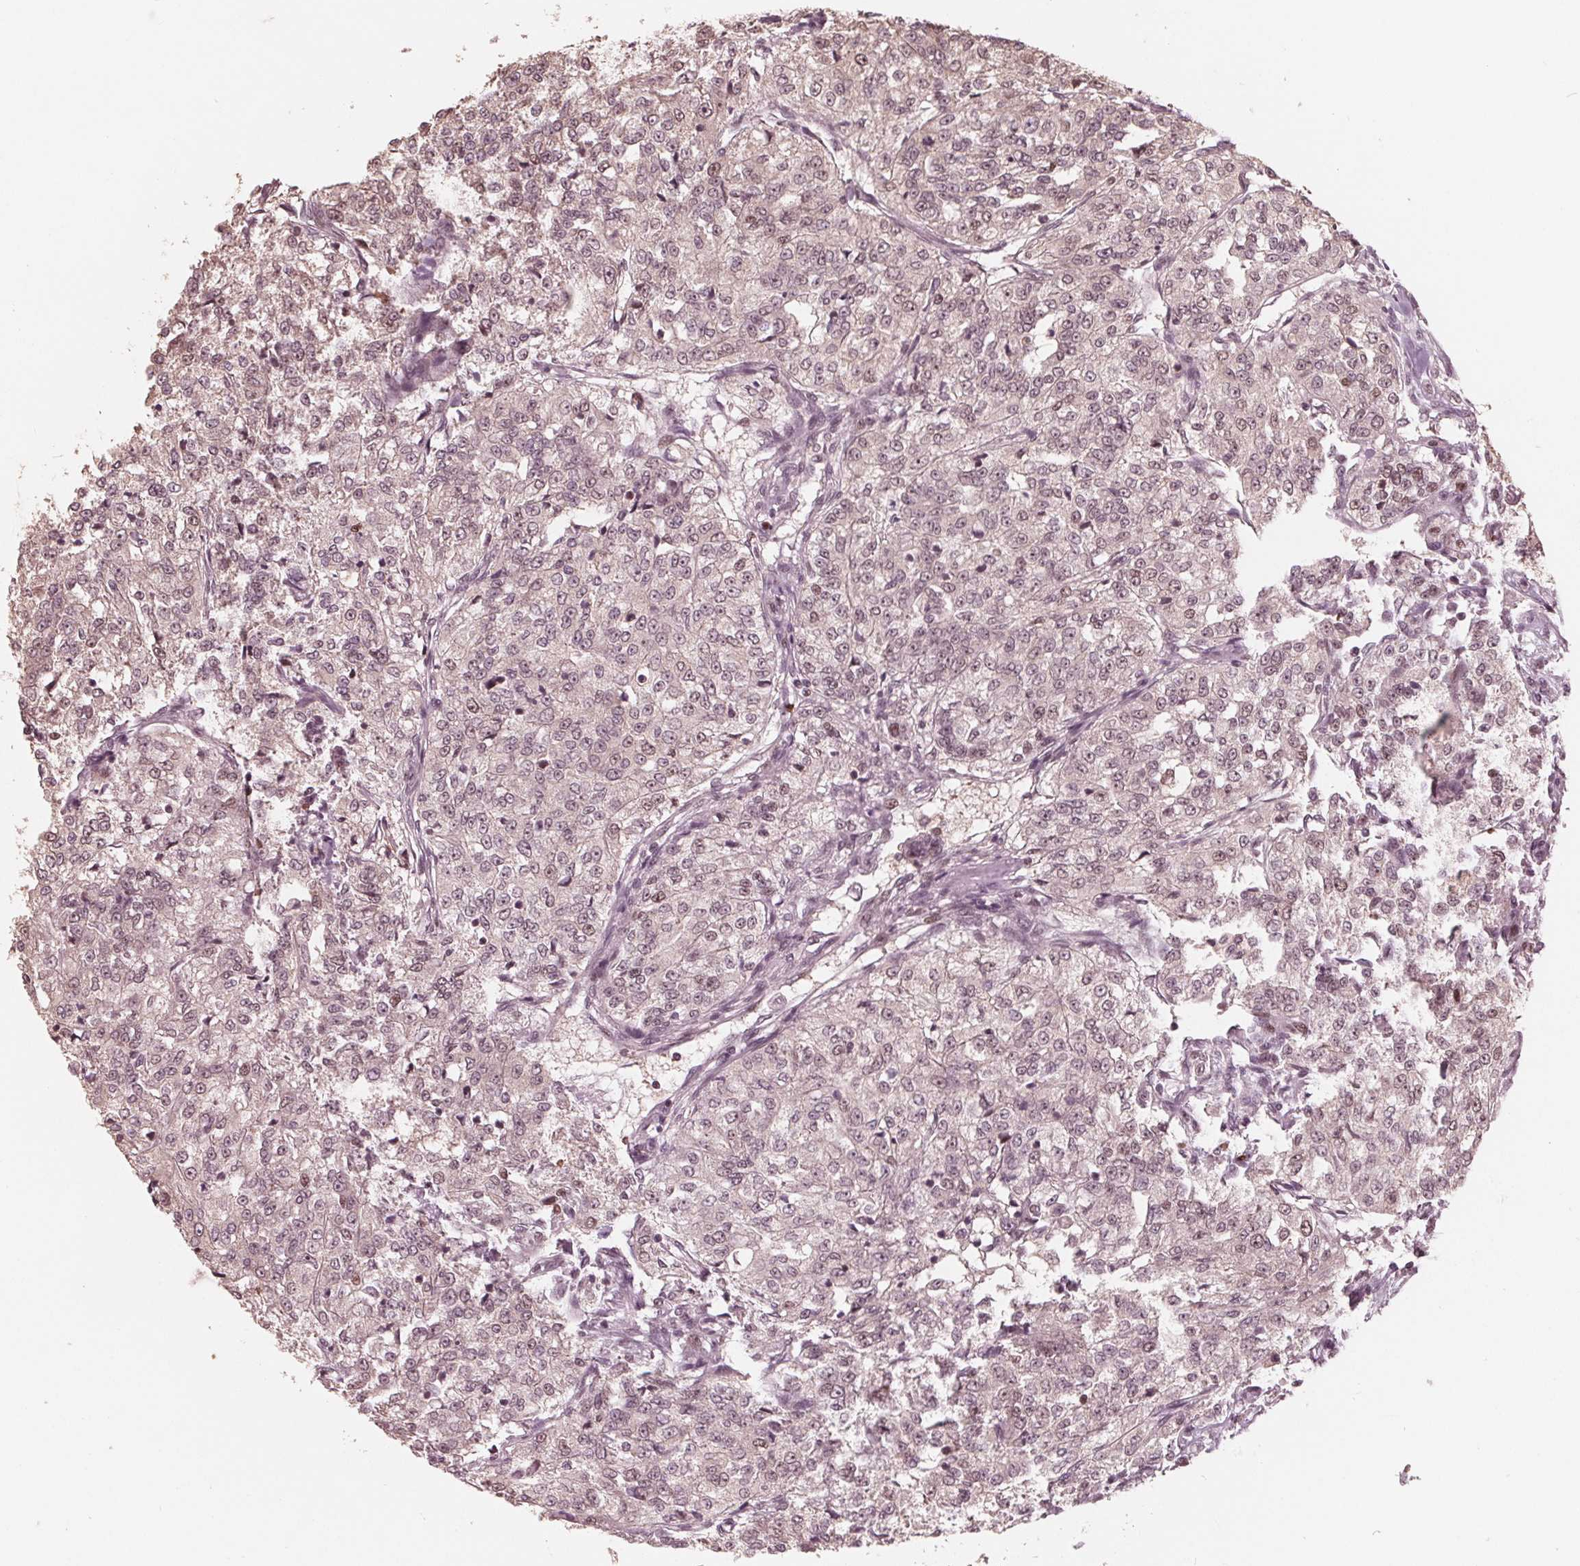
{"staining": {"intensity": "weak", "quantity": ">75%", "location": "nuclear"}, "tissue": "renal cancer", "cell_type": "Tumor cells", "image_type": "cancer", "snomed": [{"axis": "morphology", "description": "Adenocarcinoma, NOS"}, {"axis": "topography", "description": "Kidney"}], "caption": "A brown stain highlights weak nuclear positivity of a protein in adenocarcinoma (renal) tumor cells. The staining is performed using DAB (3,3'-diaminobenzidine) brown chromogen to label protein expression. The nuclei are counter-stained blue using hematoxylin.", "gene": "HIRIP3", "patient": {"sex": "female", "age": 63}}